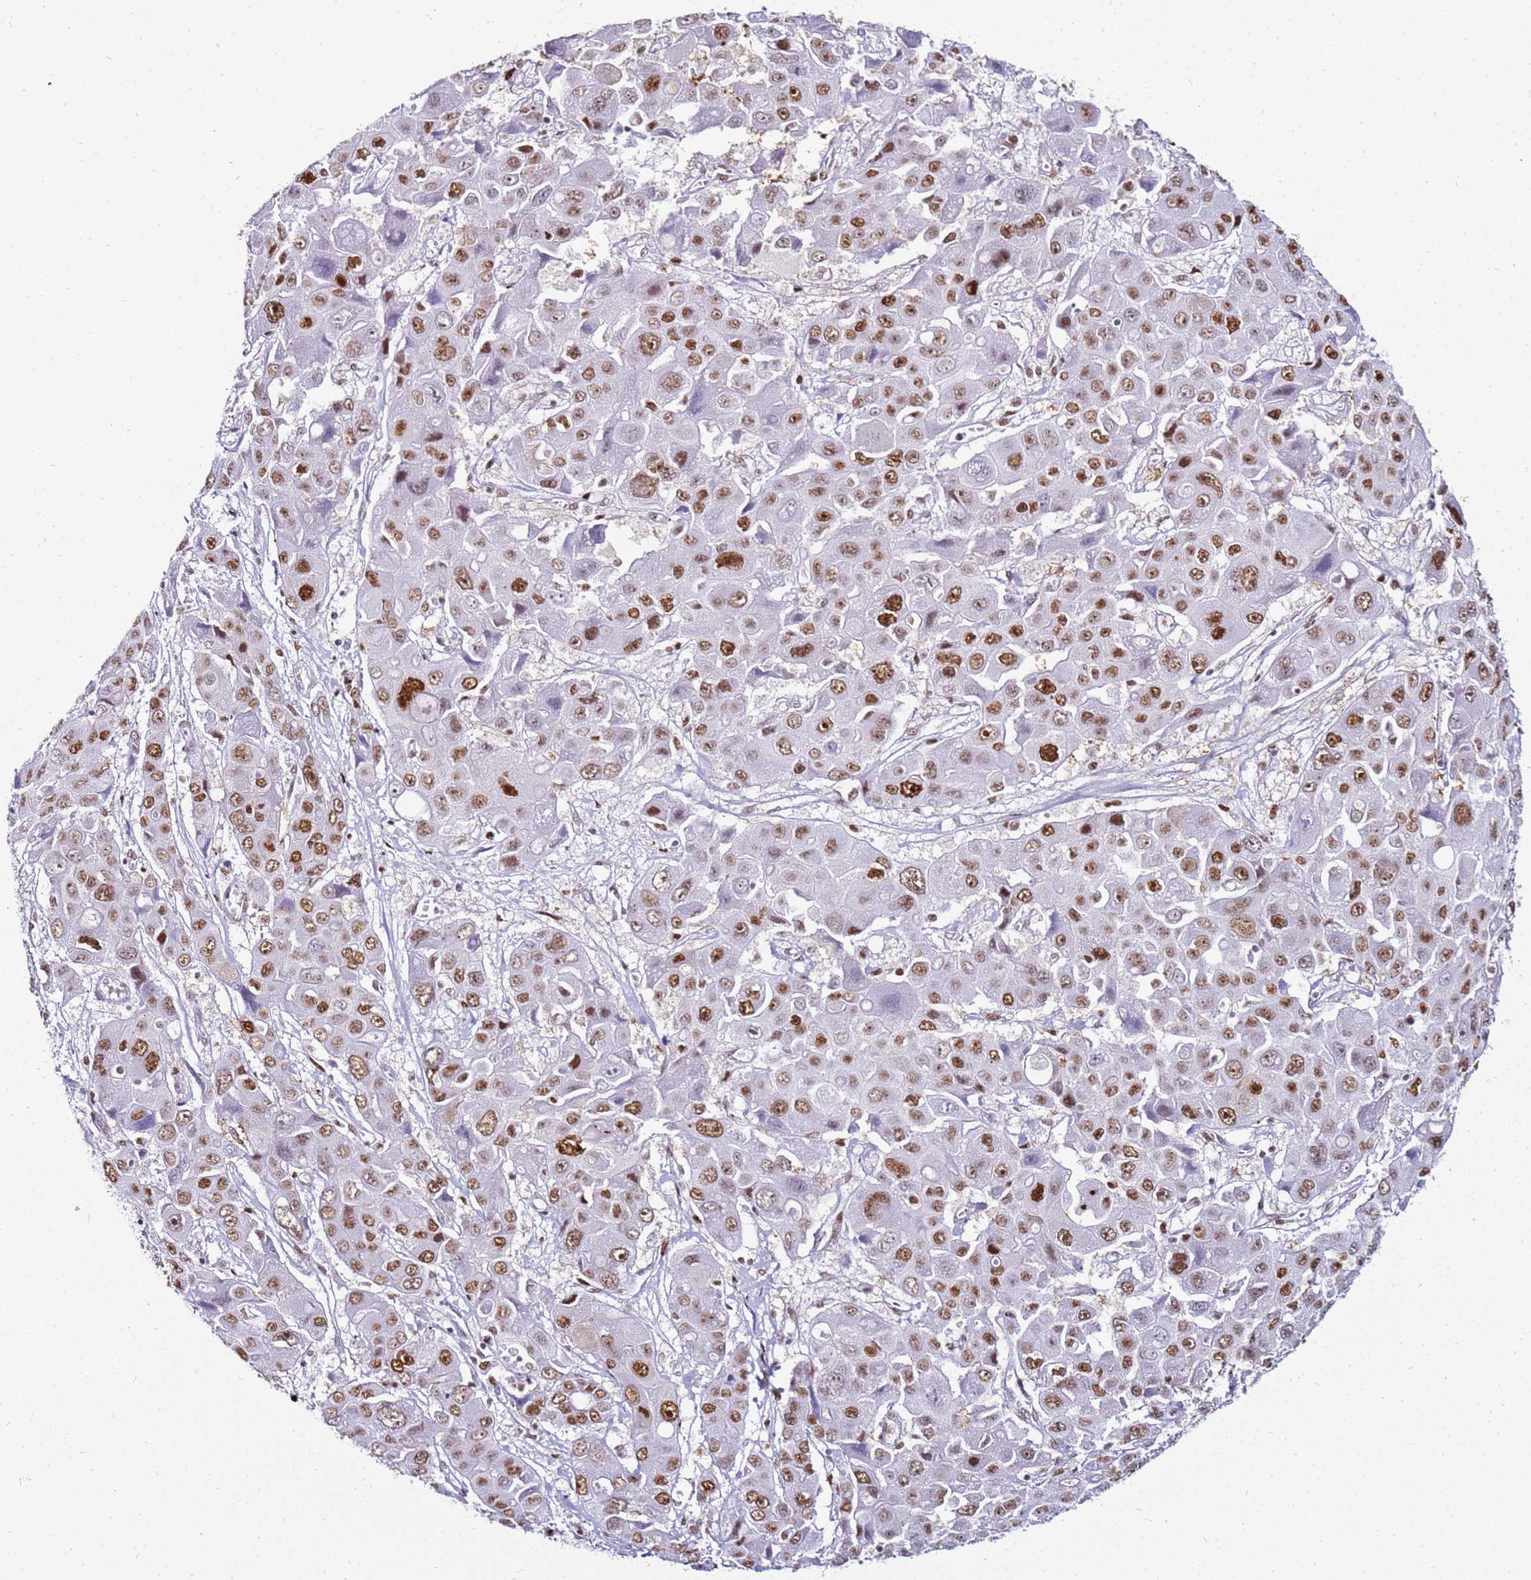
{"staining": {"intensity": "moderate", "quantity": ">75%", "location": "nuclear"}, "tissue": "liver cancer", "cell_type": "Tumor cells", "image_type": "cancer", "snomed": [{"axis": "morphology", "description": "Cholangiocarcinoma"}, {"axis": "topography", "description": "Liver"}], "caption": "Human liver cholangiocarcinoma stained for a protein (brown) shows moderate nuclear positive staining in about >75% of tumor cells.", "gene": "KPNA4", "patient": {"sex": "male", "age": 67}}